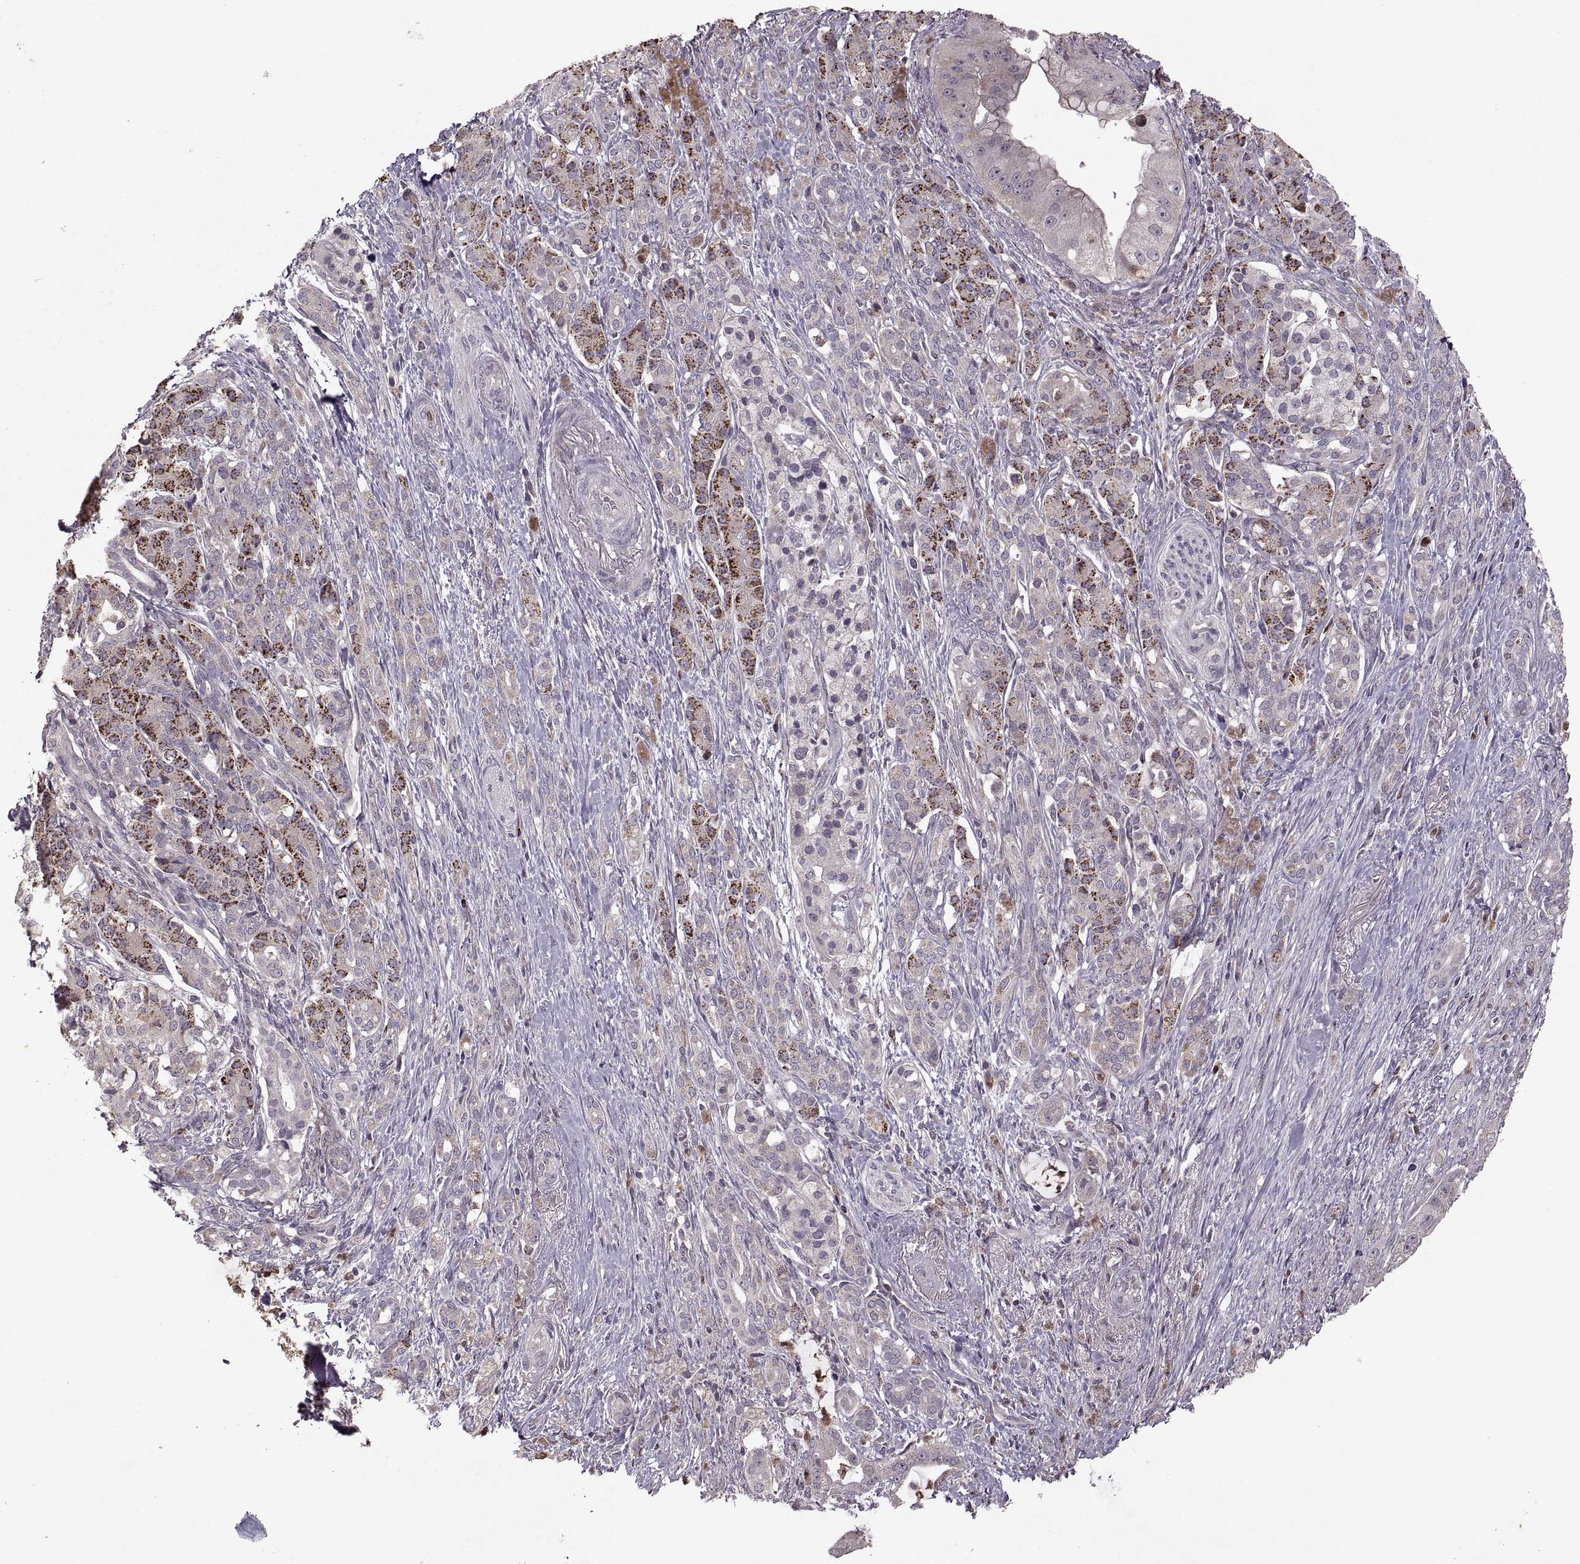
{"staining": {"intensity": "negative", "quantity": "none", "location": "none"}, "tissue": "pancreatic cancer", "cell_type": "Tumor cells", "image_type": "cancer", "snomed": [{"axis": "morphology", "description": "Normal tissue, NOS"}, {"axis": "morphology", "description": "Inflammation, NOS"}, {"axis": "morphology", "description": "Adenocarcinoma, NOS"}, {"axis": "topography", "description": "Pancreas"}], "caption": "Tumor cells show no significant protein expression in pancreatic cancer (adenocarcinoma). (Stains: DAB immunohistochemistry with hematoxylin counter stain, Microscopy: brightfield microscopy at high magnification).", "gene": "PIERCE1", "patient": {"sex": "male", "age": 57}}